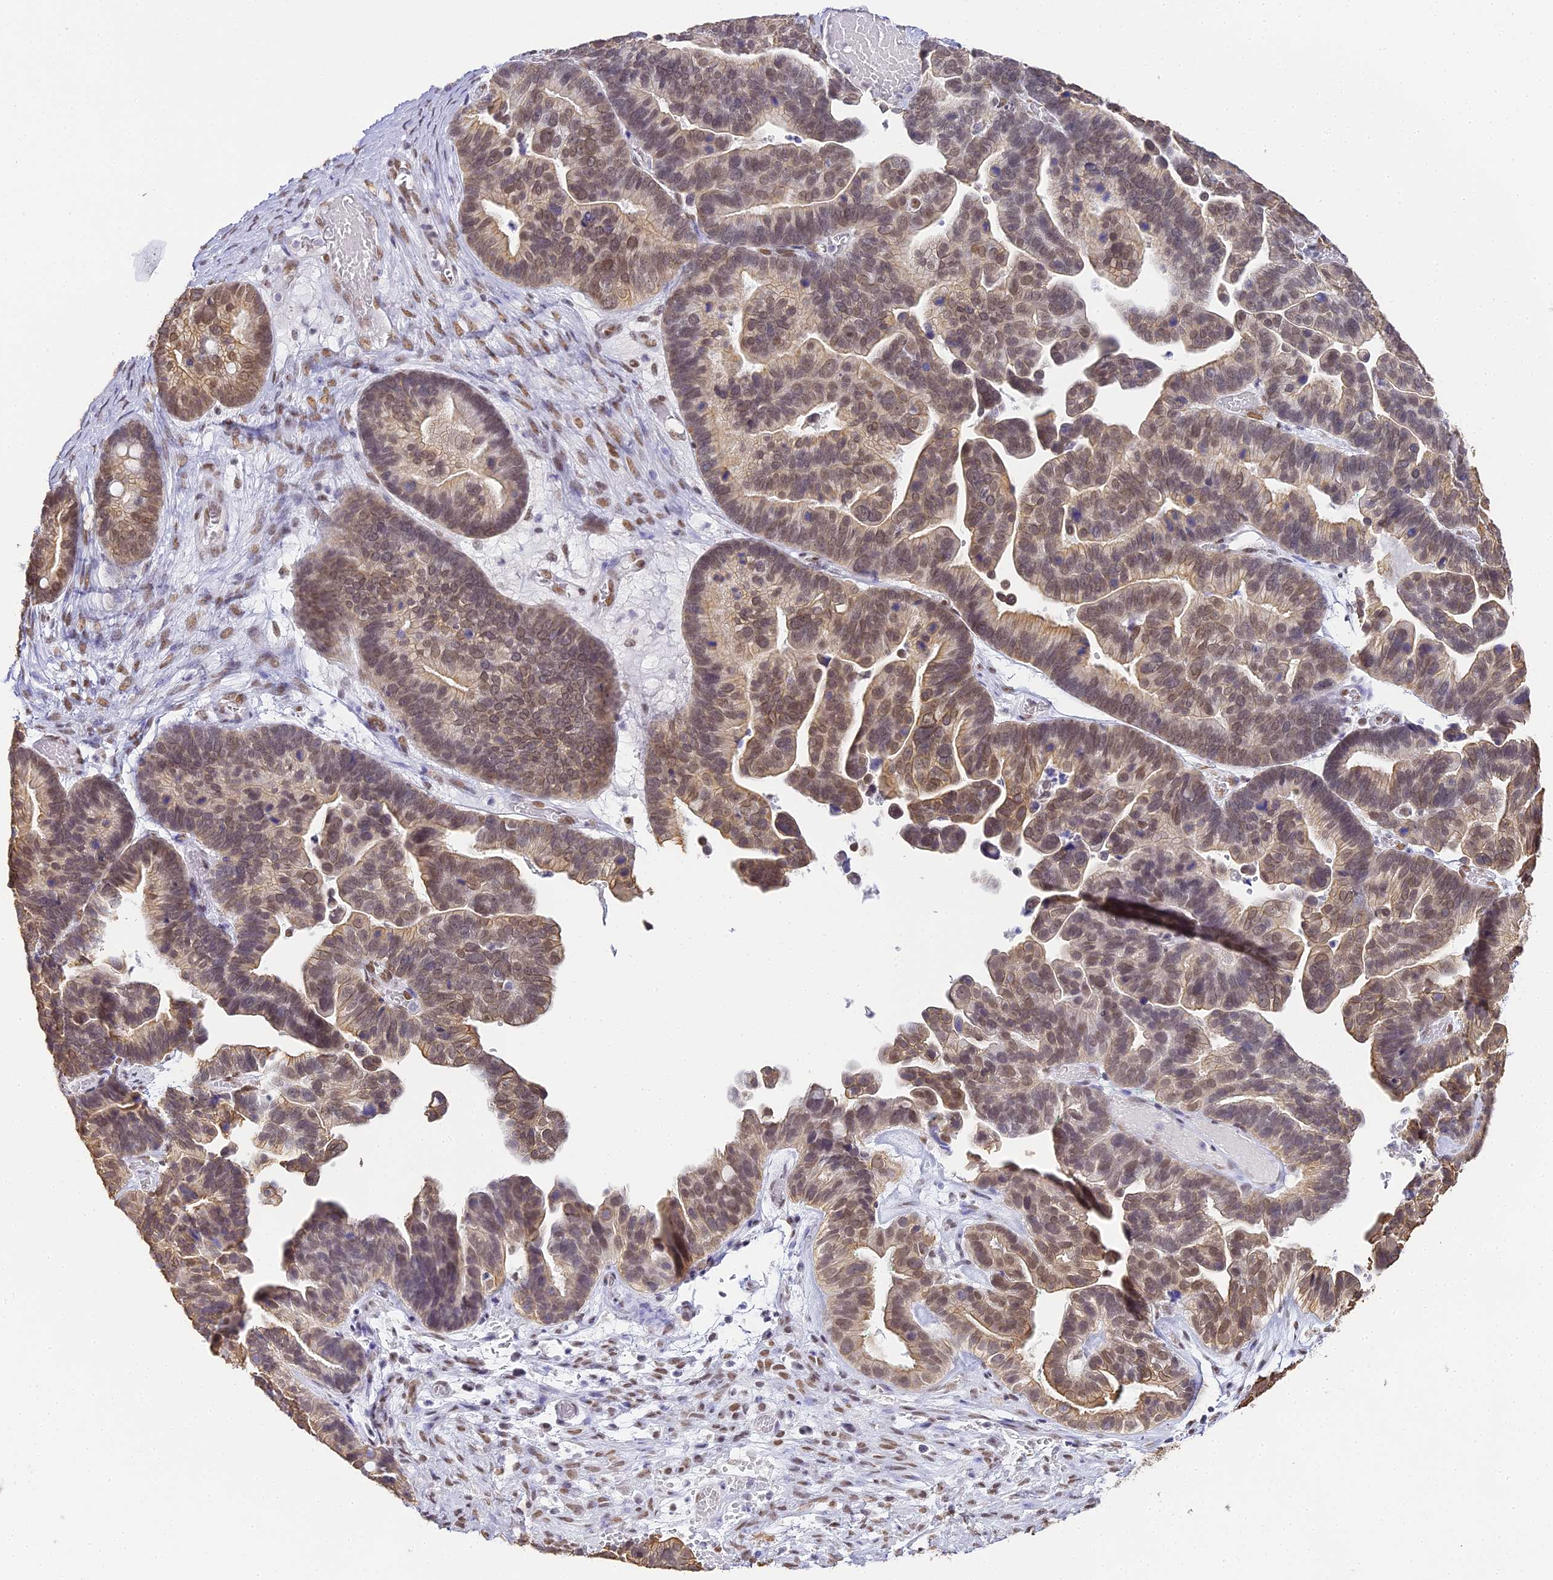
{"staining": {"intensity": "moderate", "quantity": ">75%", "location": "nuclear"}, "tissue": "ovarian cancer", "cell_type": "Tumor cells", "image_type": "cancer", "snomed": [{"axis": "morphology", "description": "Cystadenocarcinoma, serous, NOS"}, {"axis": "topography", "description": "Ovary"}], "caption": "Protein expression analysis of human serous cystadenocarcinoma (ovarian) reveals moderate nuclear staining in approximately >75% of tumor cells.", "gene": "HNRNPA1", "patient": {"sex": "female", "age": 56}}